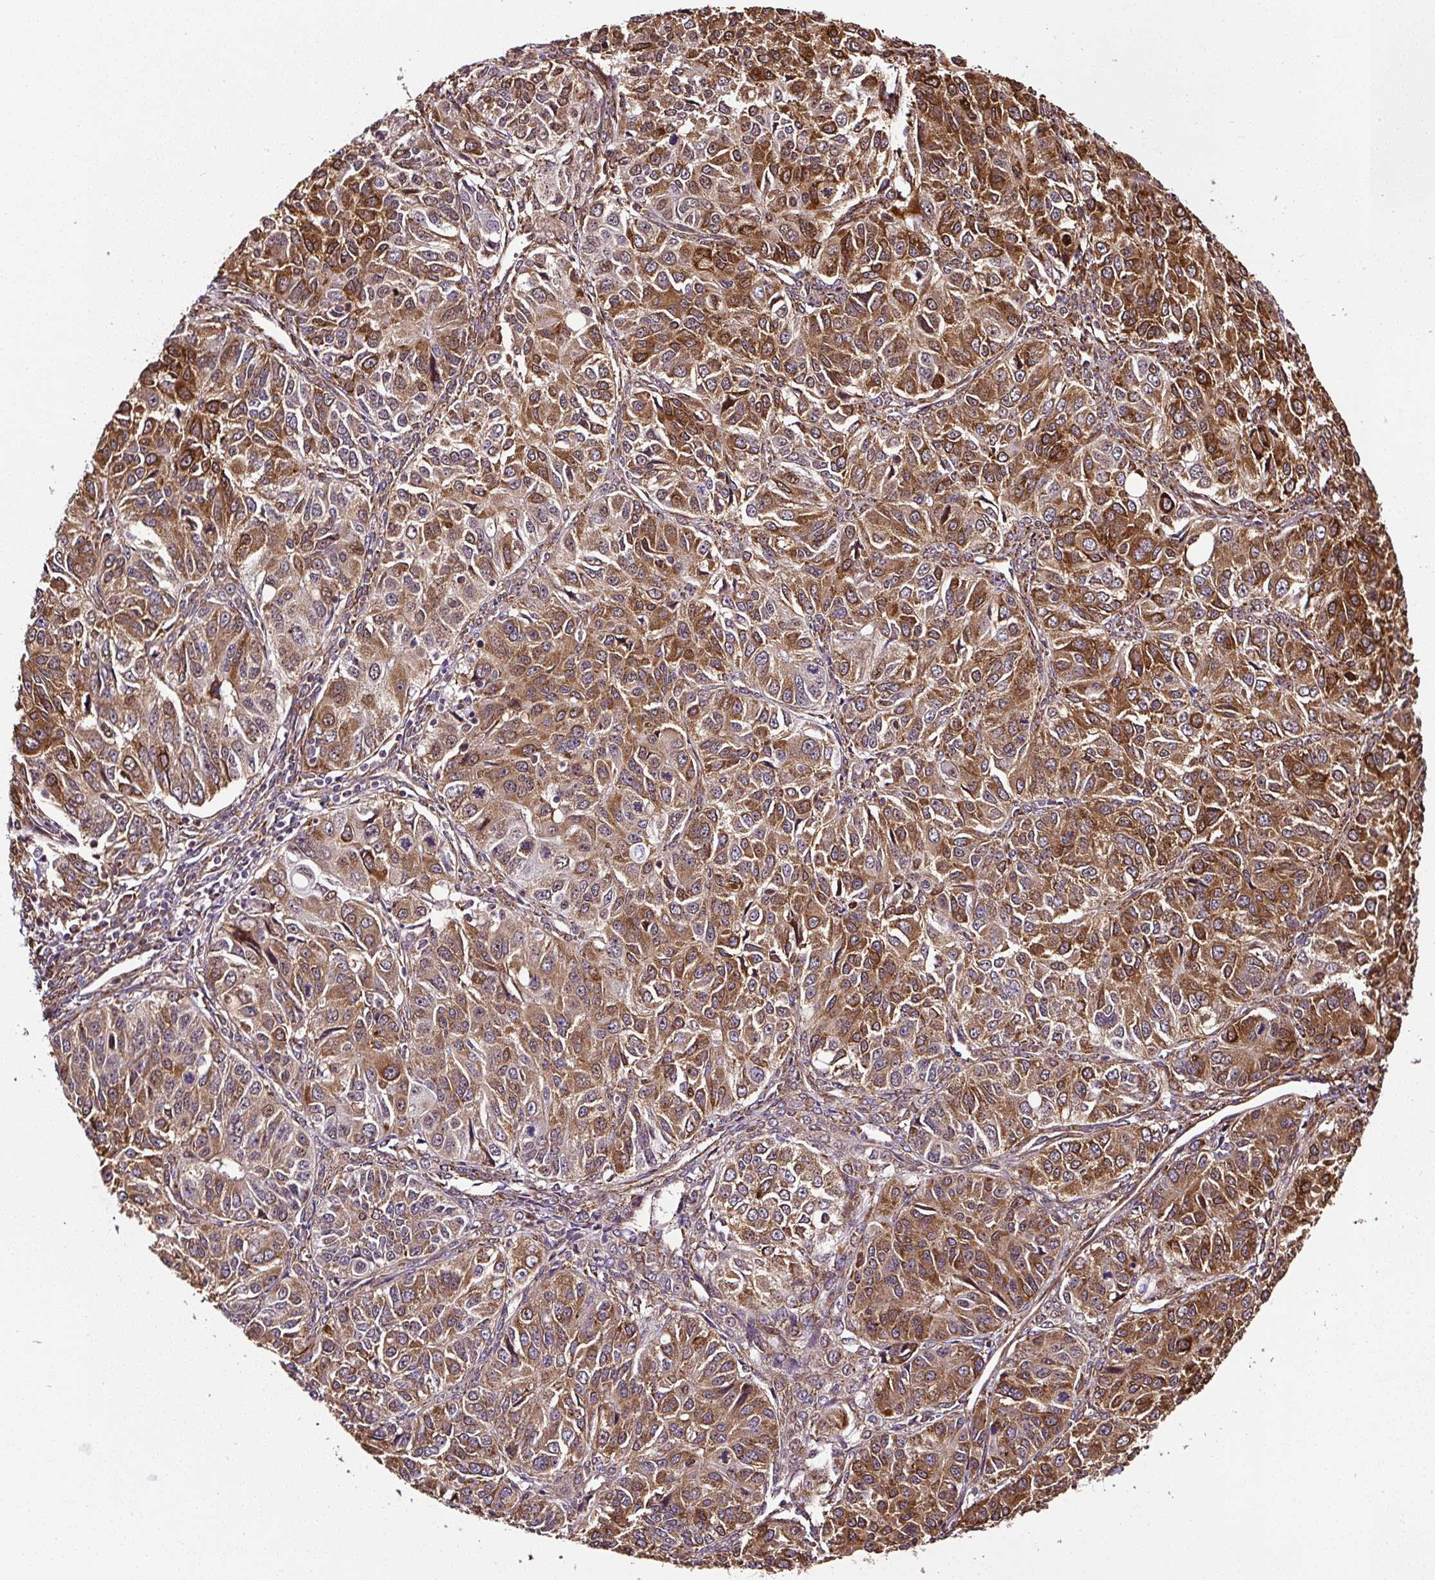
{"staining": {"intensity": "strong", "quantity": ">75%", "location": "cytoplasmic/membranous"}, "tissue": "ovarian cancer", "cell_type": "Tumor cells", "image_type": "cancer", "snomed": [{"axis": "morphology", "description": "Carcinoma, endometroid"}, {"axis": "topography", "description": "Ovary"}], "caption": "Protein positivity by immunohistochemistry (IHC) displays strong cytoplasmic/membranous positivity in approximately >75% of tumor cells in ovarian endometroid carcinoma. Using DAB (3,3'-diaminobenzidine) (brown) and hematoxylin (blue) stains, captured at high magnification using brightfield microscopy.", "gene": "KDM4E", "patient": {"sex": "female", "age": 51}}